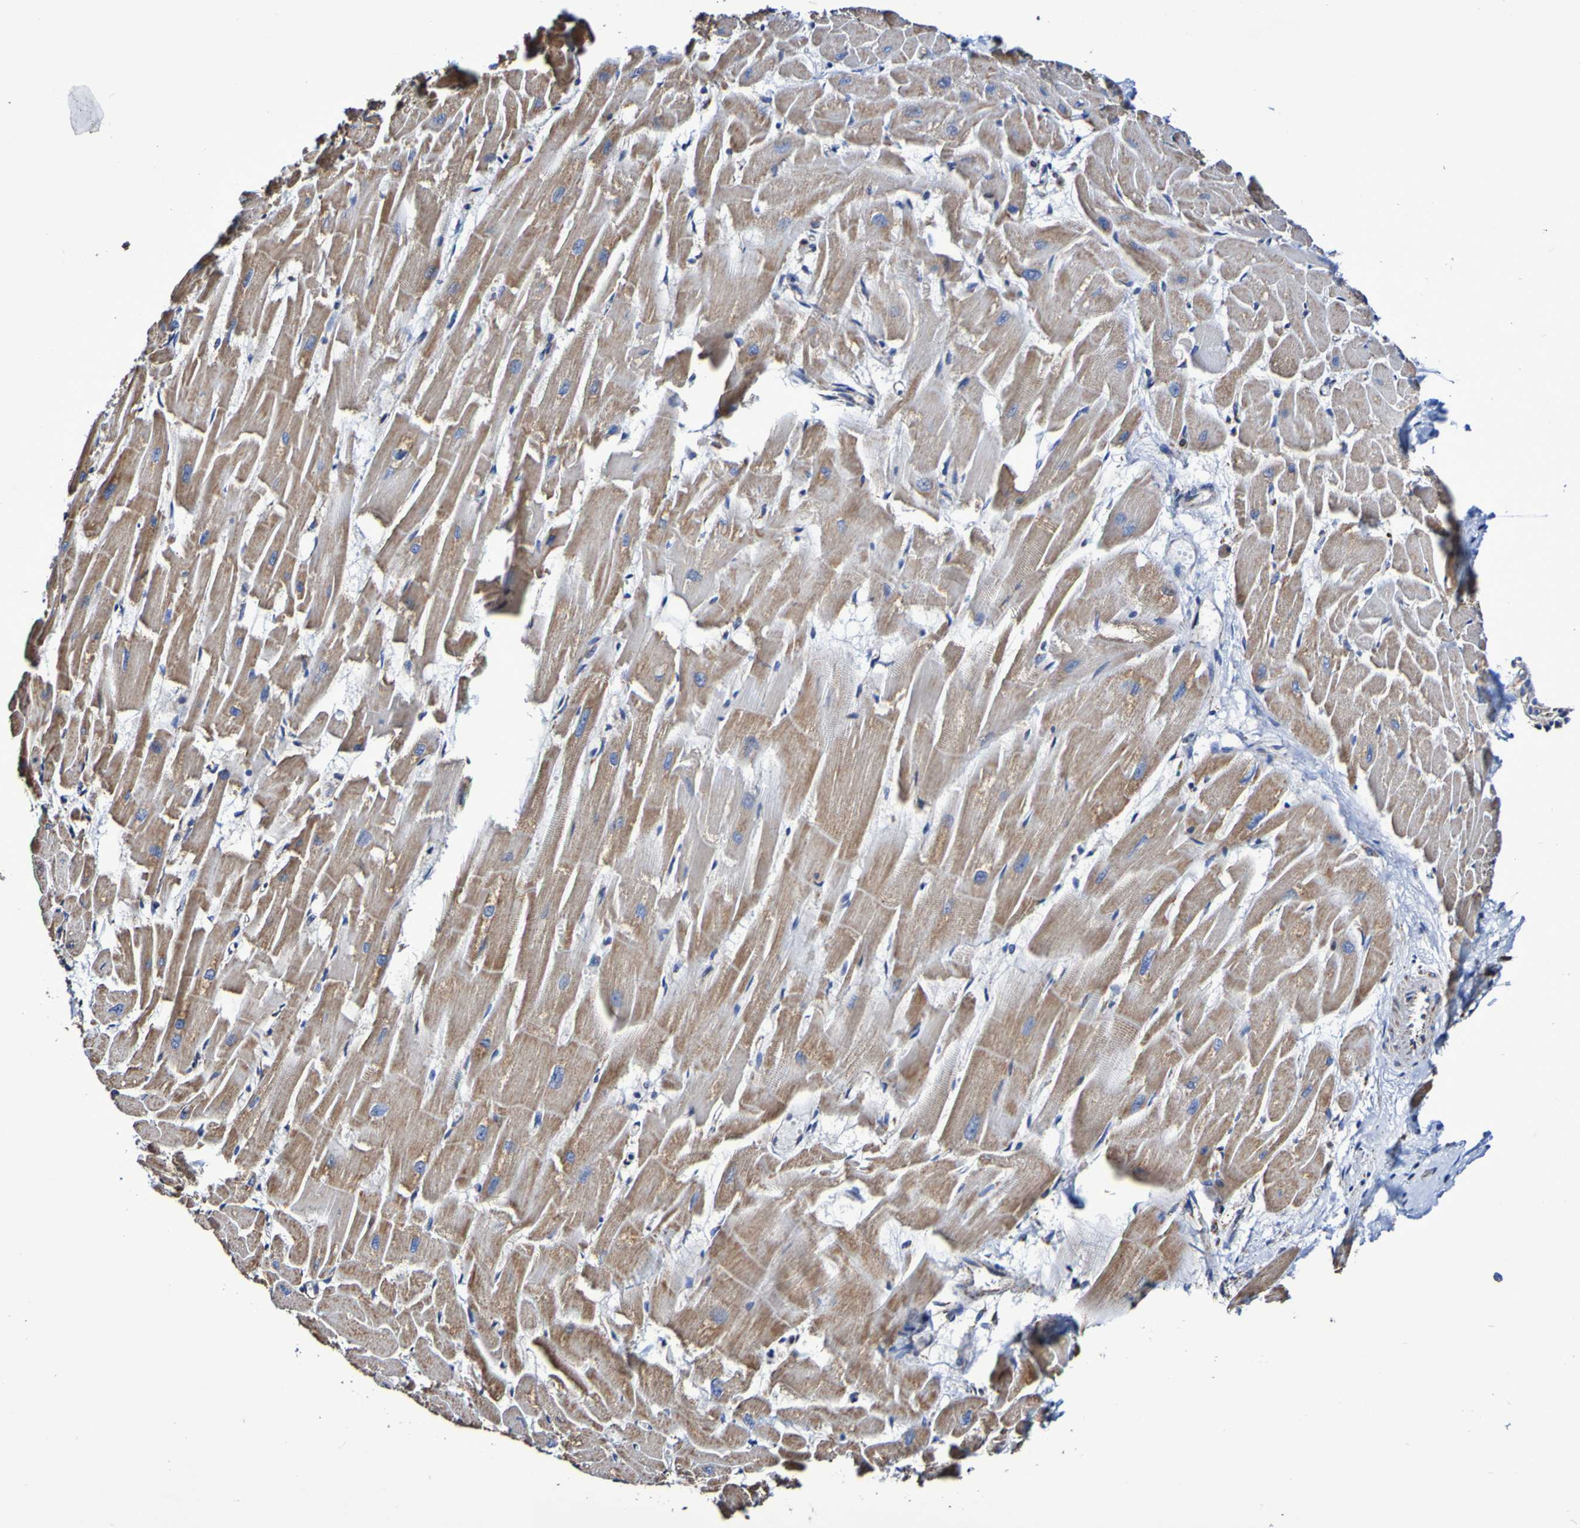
{"staining": {"intensity": "moderate", "quantity": ">75%", "location": "cytoplasmic/membranous"}, "tissue": "heart muscle", "cell_type": "Cardiomyocytes", "image_type": "normal", "snomed": [{"axis": "morphology", "description": "Normal tissue, NOS"}, {"axis": "topography", "description": "Heart"}], "caption": "An image of human heart muscle stained for a protein demonstrates moderate cytoplasmic/membranous brown staining in cardiomyocytes. The staining was performed using DAB (3,3'-diaminobenzidine), with brown indicating positive protein expression. Nuclei are stained blue with hematoxylin.", "gene": "IL18R1", "patient": {"sex": "female", "age": 19}}